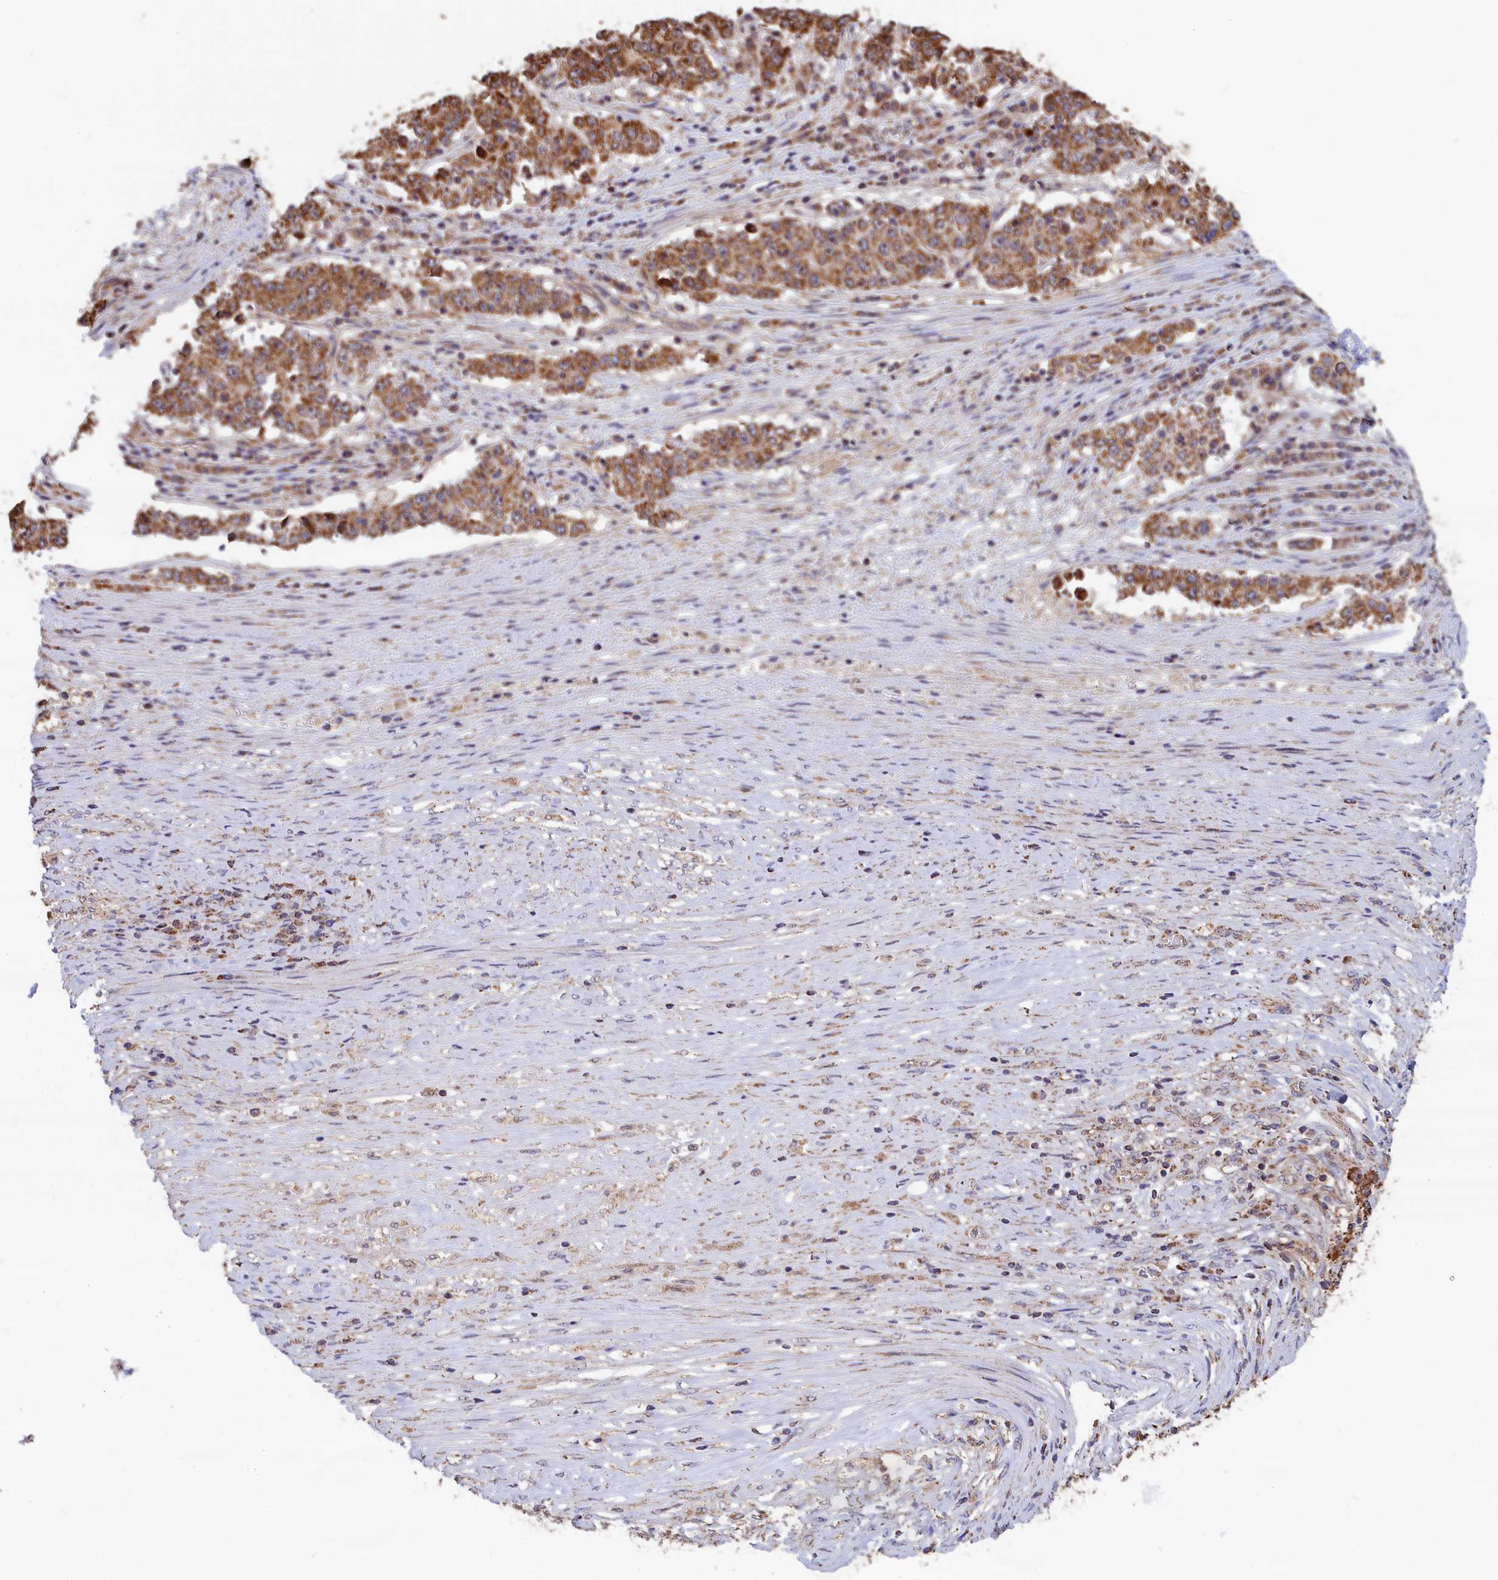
{"staining": {"intensity": "moderate", "quantity": ">75%", "location": "cytoplasmic/membranous"}, "tissue": "stomach cancer", "cell_type": "Tumor cells", "image_type": "cancer", "snomed": [{"axis": "morphology", "description": "Adenocarcinoma, NOS"}, {"axis": "topography", "description": "Stomach"}], "caption": "IHC (DAB) staining of human stomach adenocarcinoma demonstrates moderate cytoplasmic/membranous protein staining in approximately >75% of tumor cells.", "gene": "ZNF816", "patient": {"sex": "male", "age": 59}}